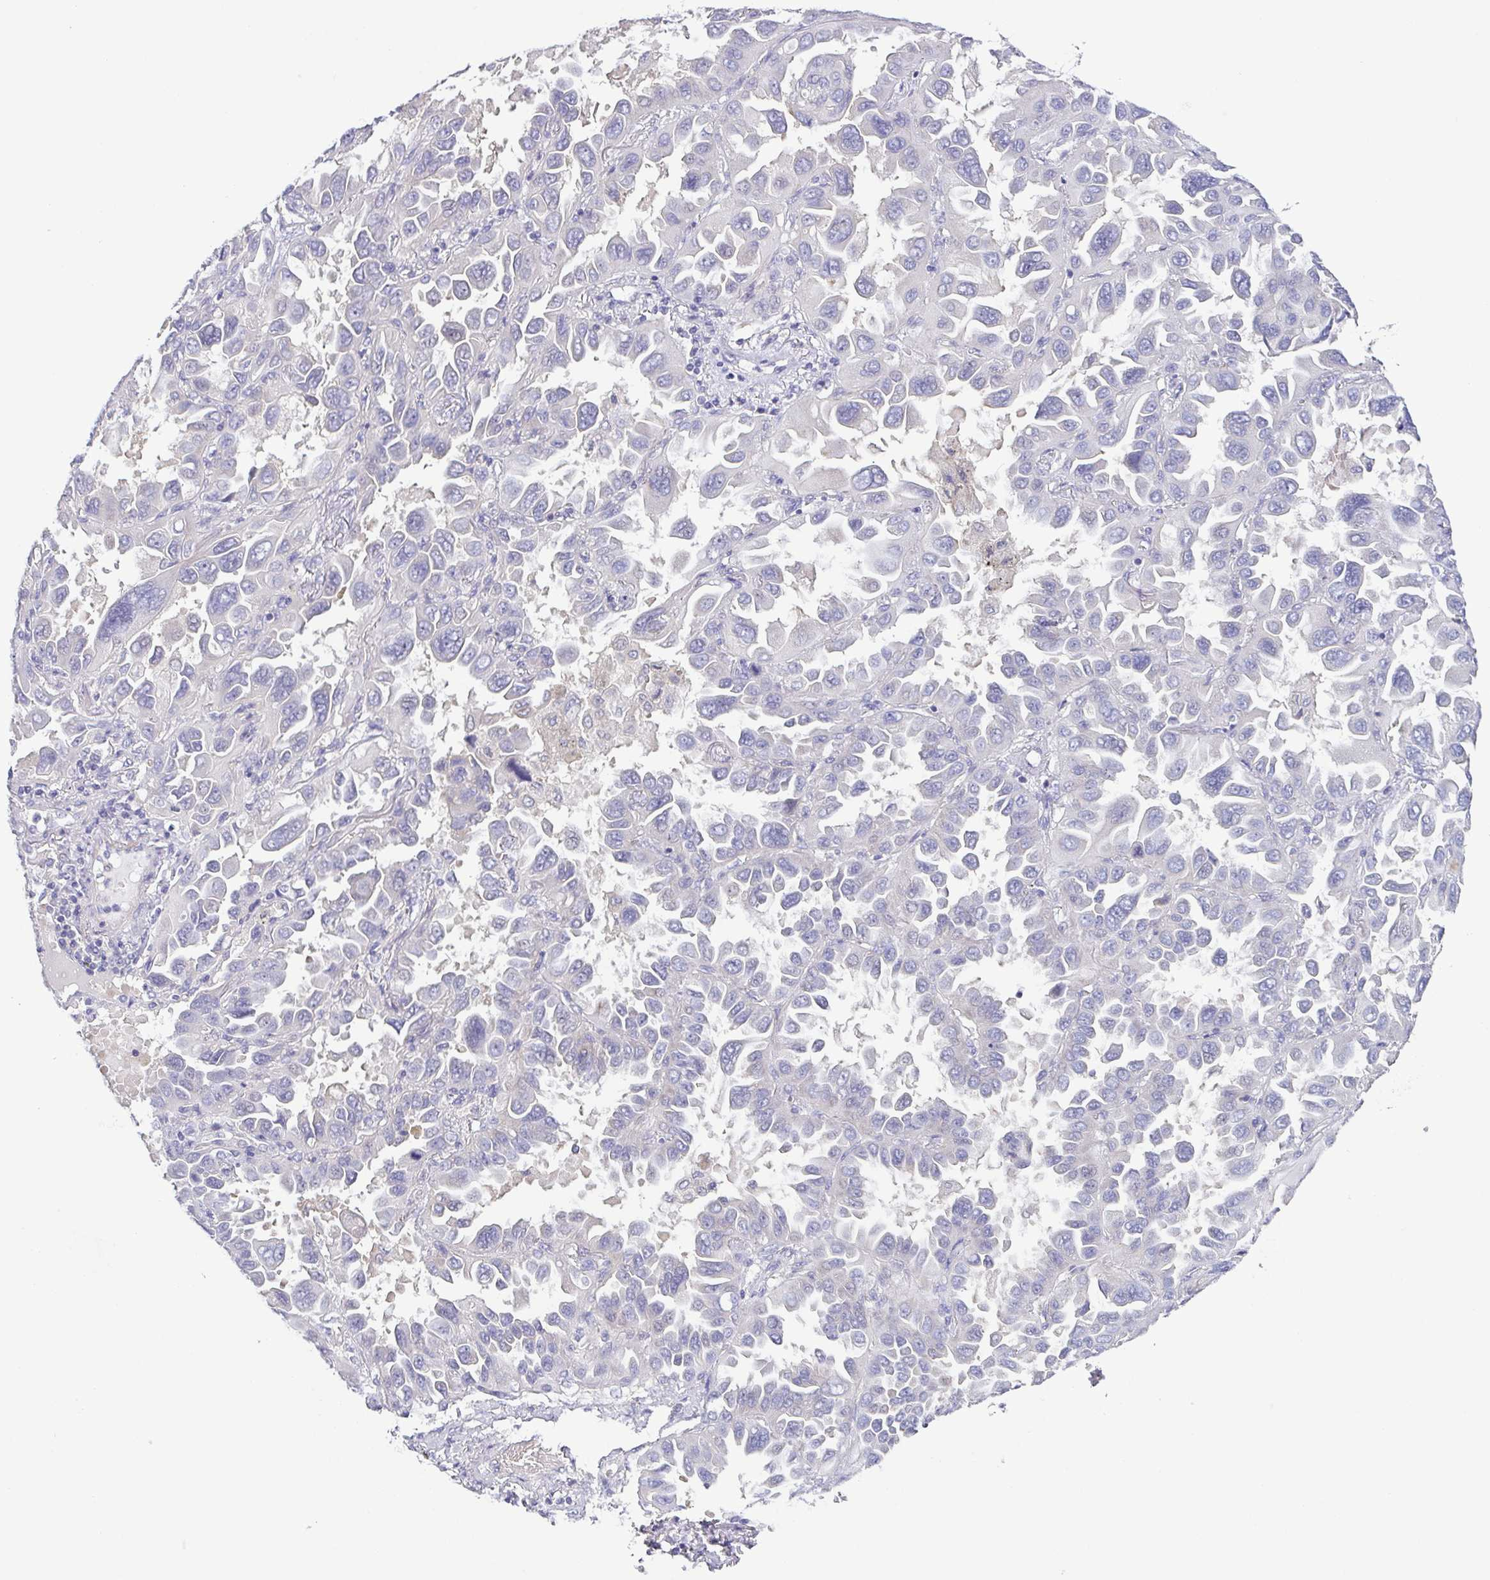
{"staining": {"intensity": "negative", "quantity": "none", "location": "none"}, "tissue": "lung cancer", "cell_type": "Tumor cells", "image_type": "cancer", "snomed": [{"axis": "morphology", "description": "Adenocarcinoma, NOS"}, {"axis": "topography", "description": "Lung"}], "caption": "IHC of human adenocarcinoma (lung) demonstrates no expression in tumor cells. Brightfield microscopy of immunohistochemistry stained with DAB (3,3'-diaminobenzidine) (brown) and hematoxylin (blue), captured at high magnification.", "gene": "CFAP97D1", "patient": {"sex": "male", "age": 64}}